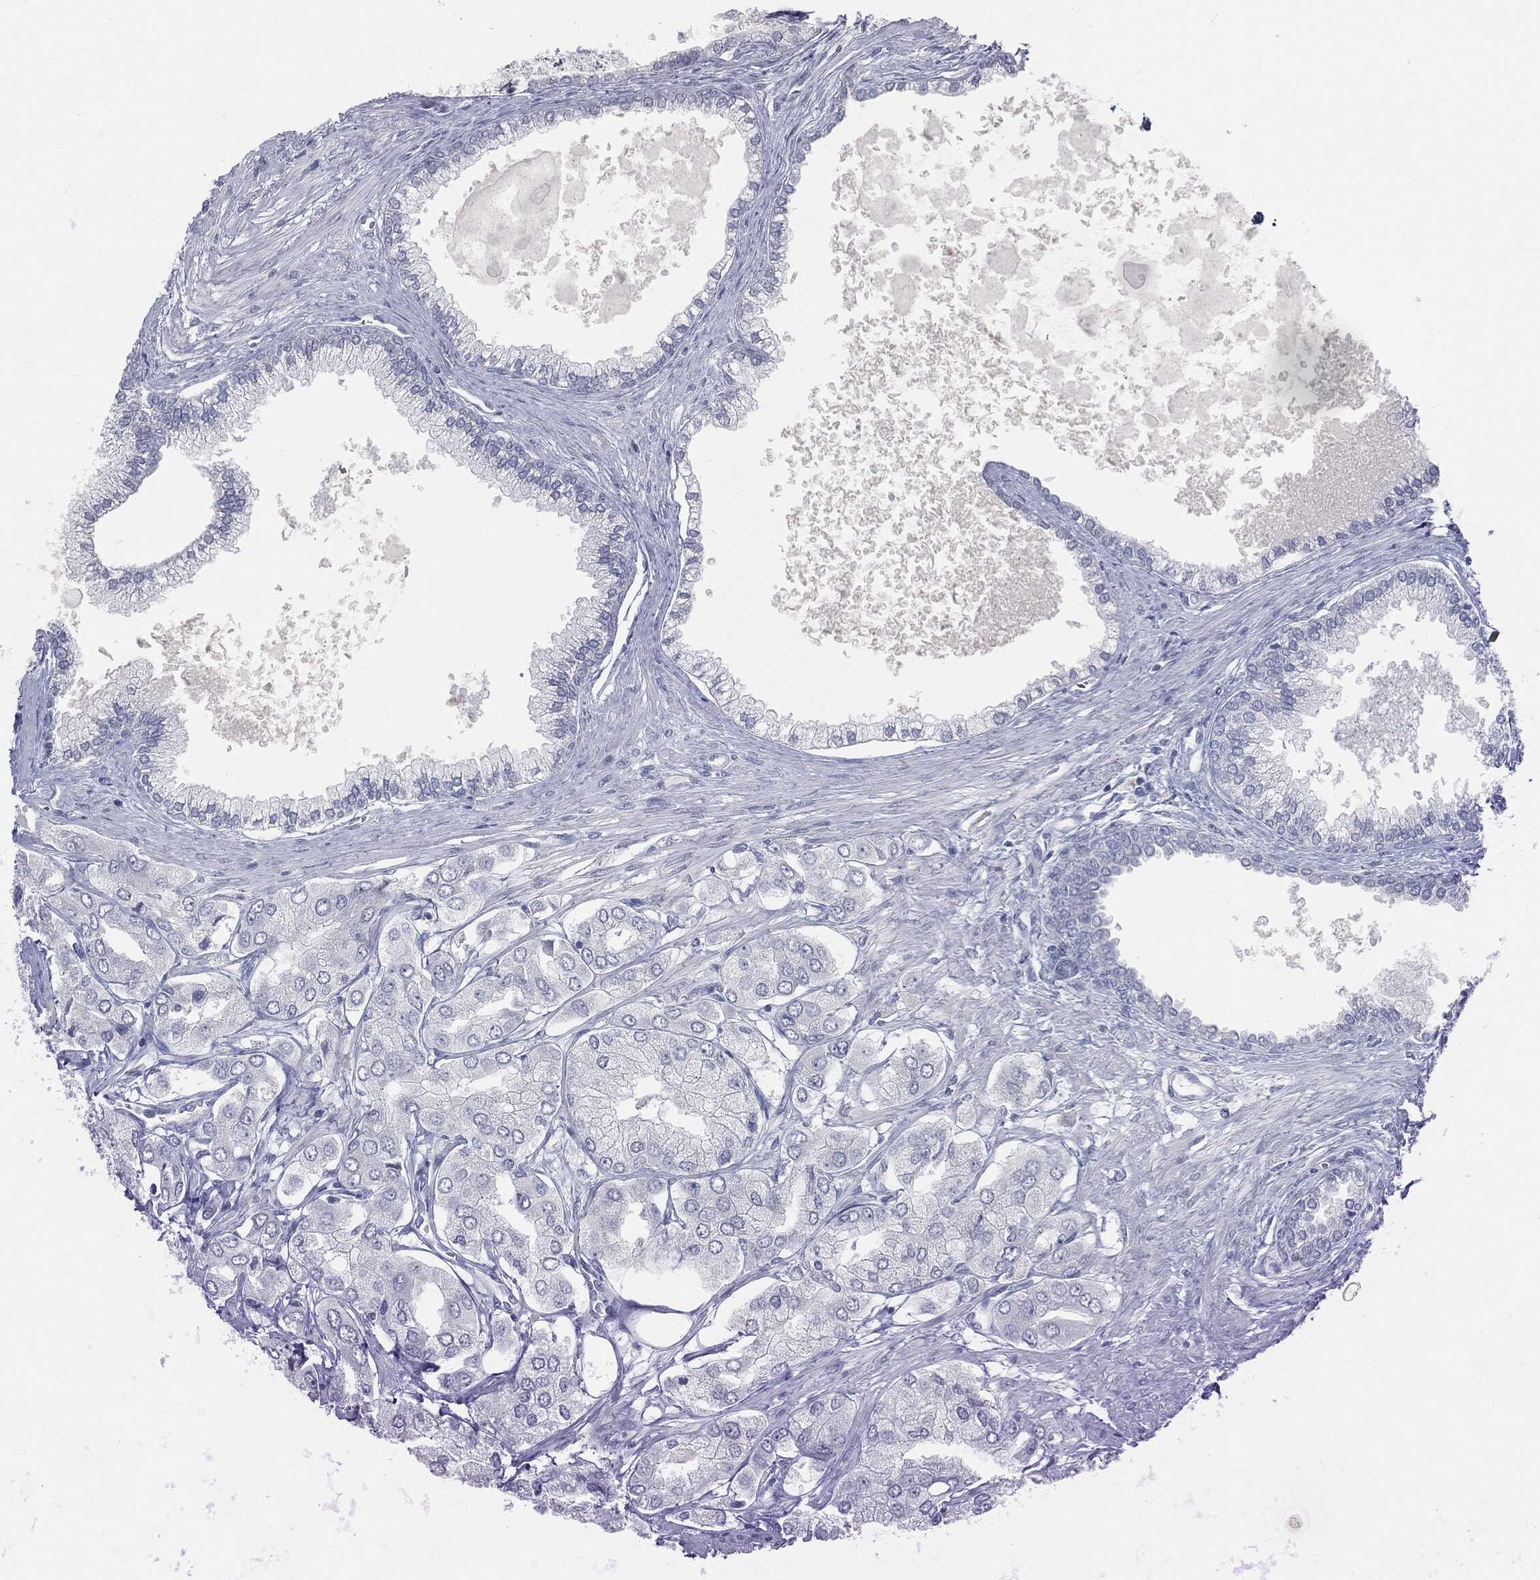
{"staining": {"intensity": "negative", "quantity": "none", "location": "none"}, "tissue": "prostate cancer", "cell_type": "Tumor cells", "image_type": "cancer", "snomed": [{"axis": "morphology", "description": "Adenocarcinoma, Low grade"}, {"axis": "topography", "description": "Prostate"}], "caption": "Image shows no protein positivity in tumor cells of prostate cancer tissue. (Brightfield microscopy of DAB IHC at high magnification).", "gene": "PRAME", "patient": {"sex": "male", "age": 69}}